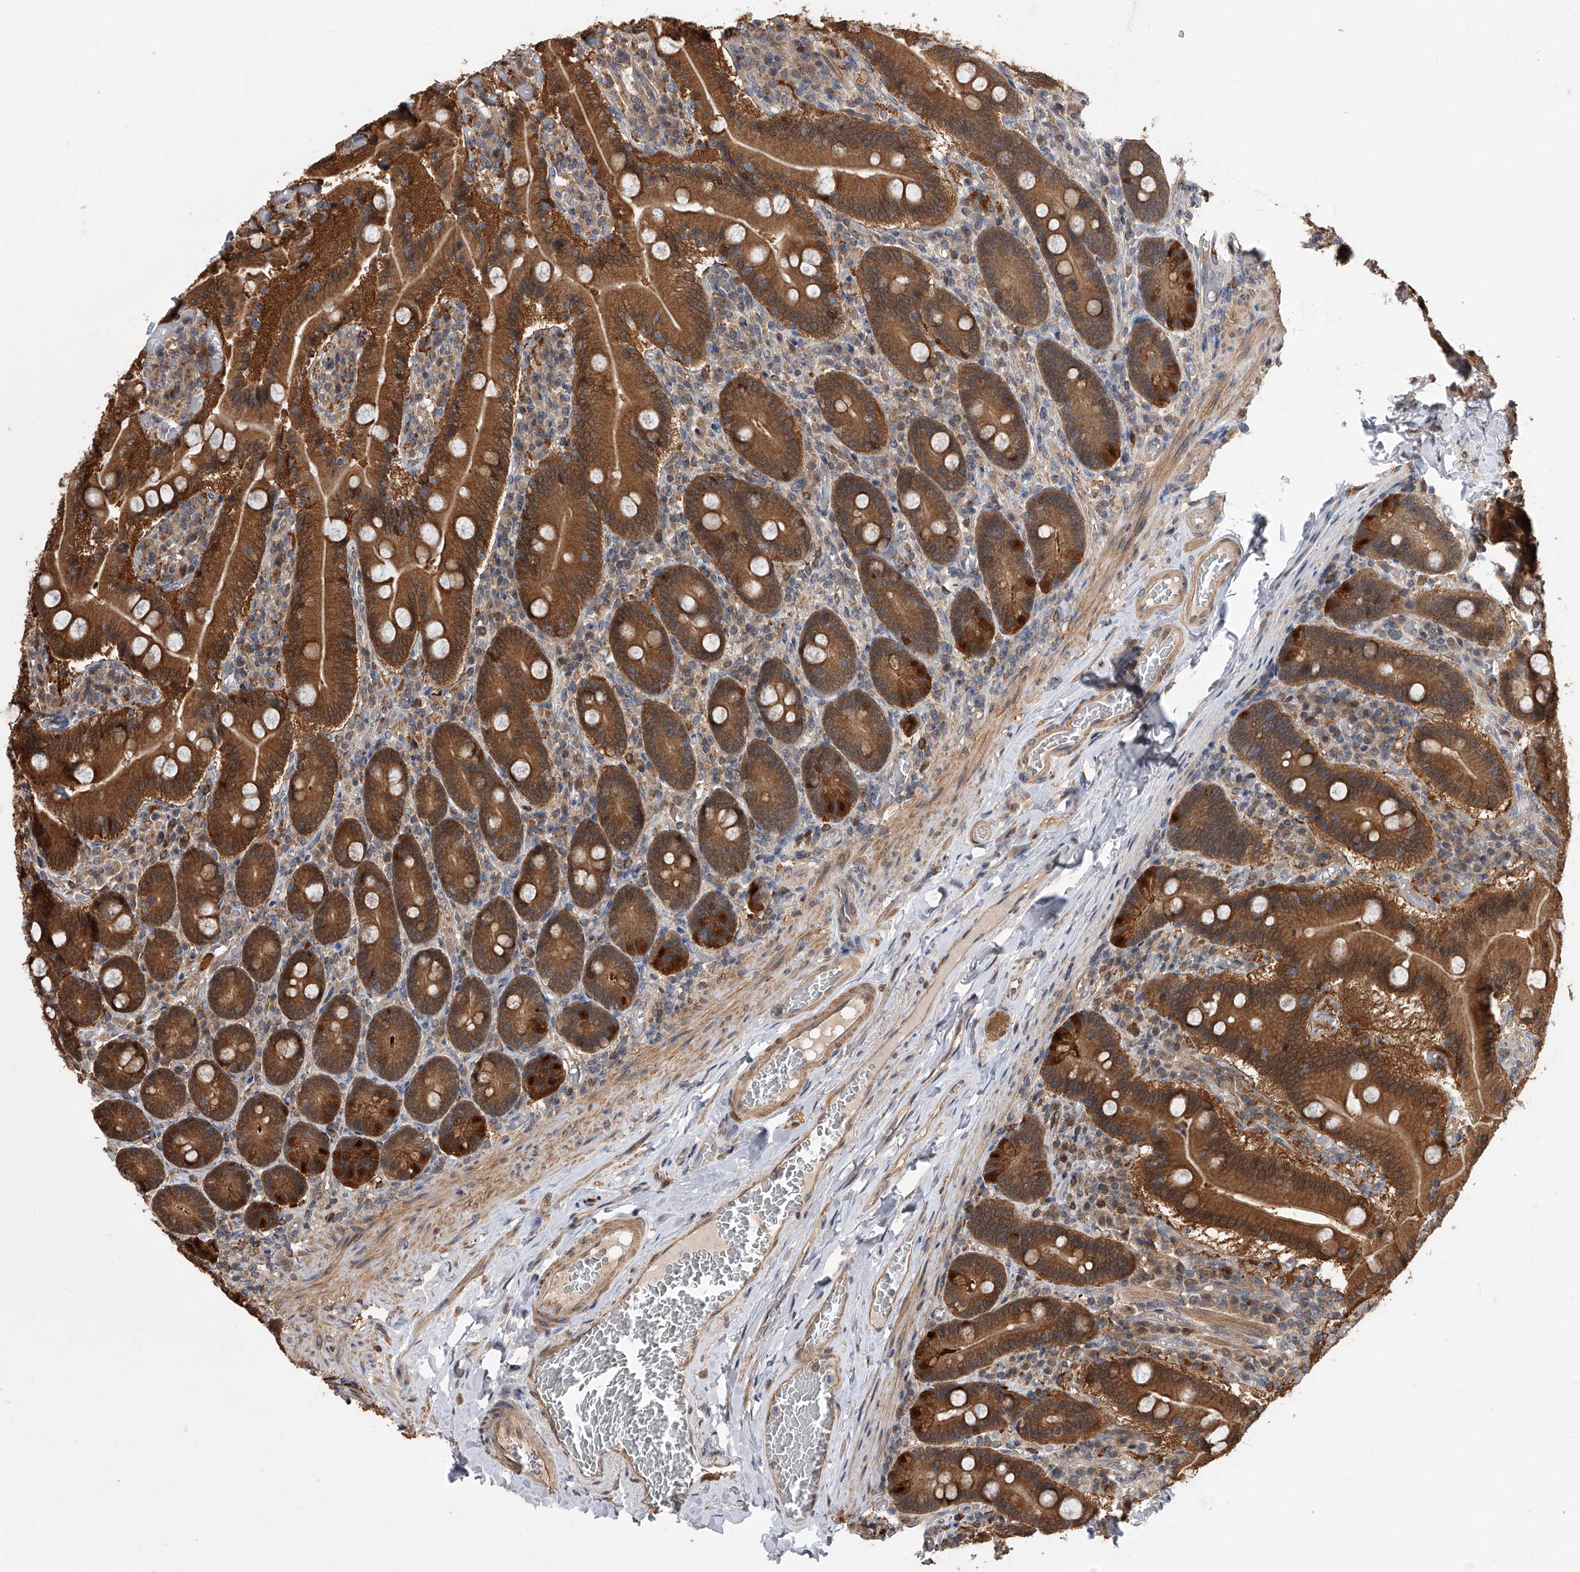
{"staining": {"intensity": "strong", "quantity": ">75%", "location": "cytoplasmic/membranous,nuclear"}, "tissue": "duodenum", "cell_type": "Glandular cells", "image_type": "normal", "snomed": [{"axis": "morphology", "description": "Normal tissue, NOS"}, {"axis": "topography", "description": "Duodenum"}], "caption": "A brown stain labels strong cytoplasmic/membranous,nuclear staining of a protein in glandular cells of normal duodenum. The staining was performed using DAB, with brown indicating positive protein expression. Nuclei are stained blue with hematoxylin.", "gene": "GMDS", "patient": {"sex": "female", "age": 62}}